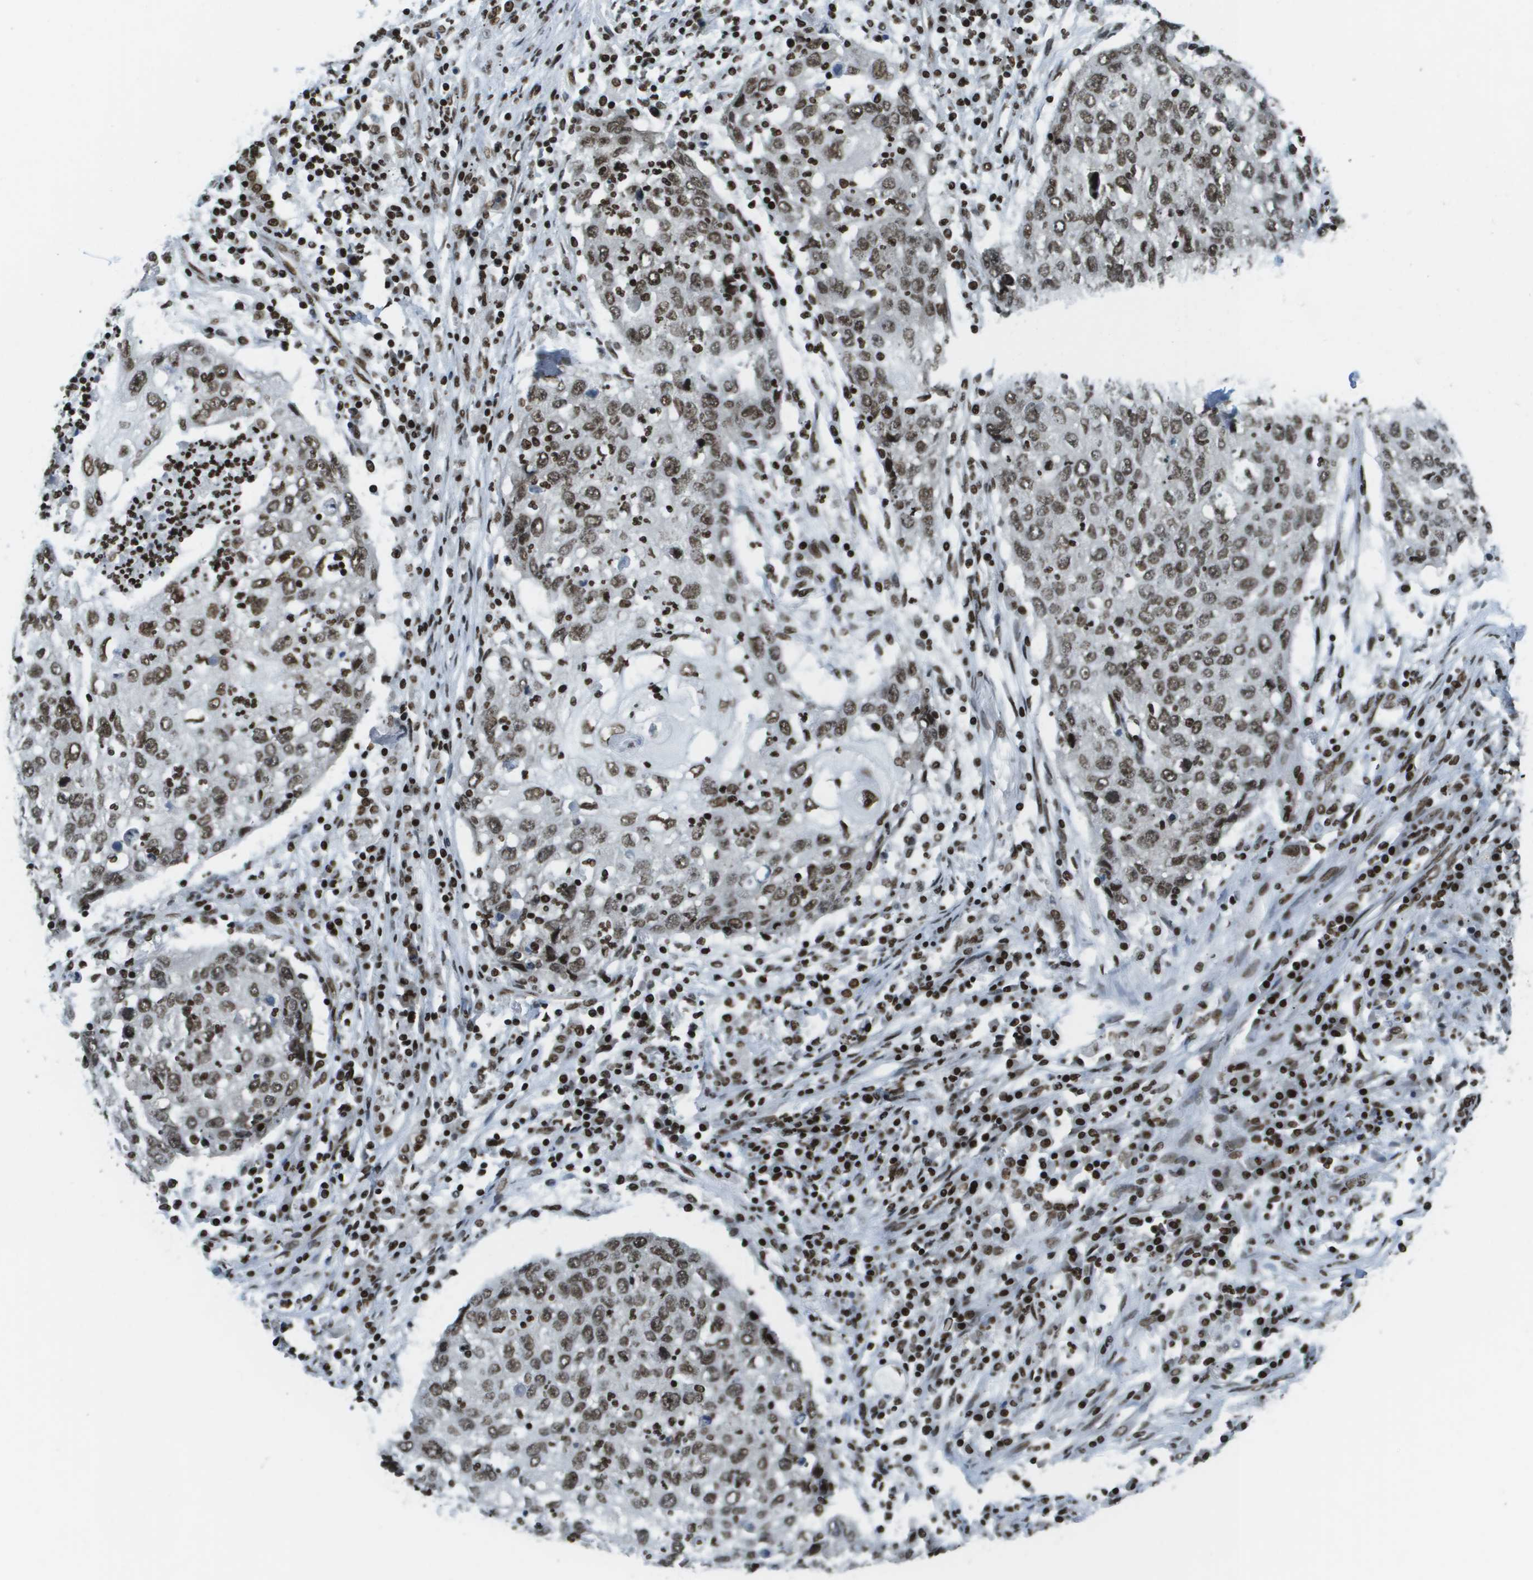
{"staining": {"intensity": "moderate", "quantity": ">75%", "location": "nuclear"}, "tissue": "lung cancer", "cell_type": "Tumor cells", "image_type": "cancer", "snomed": [{"axis": "morphology", "description": "Squamous cell carcinoma, NOS"}, {"axis": "topography", "description": "Lung"}], "caption": "Immunohistochemistry (IHC) (DAB (3,3'-diaminobenzidine)) staining of lung cancer (squamous cell carcinoma) displays moderate nuclear protein expression in about >75% of tumor cells.", "gene": "GLYR1", "patient": {"sex": "female", "age": 63}}